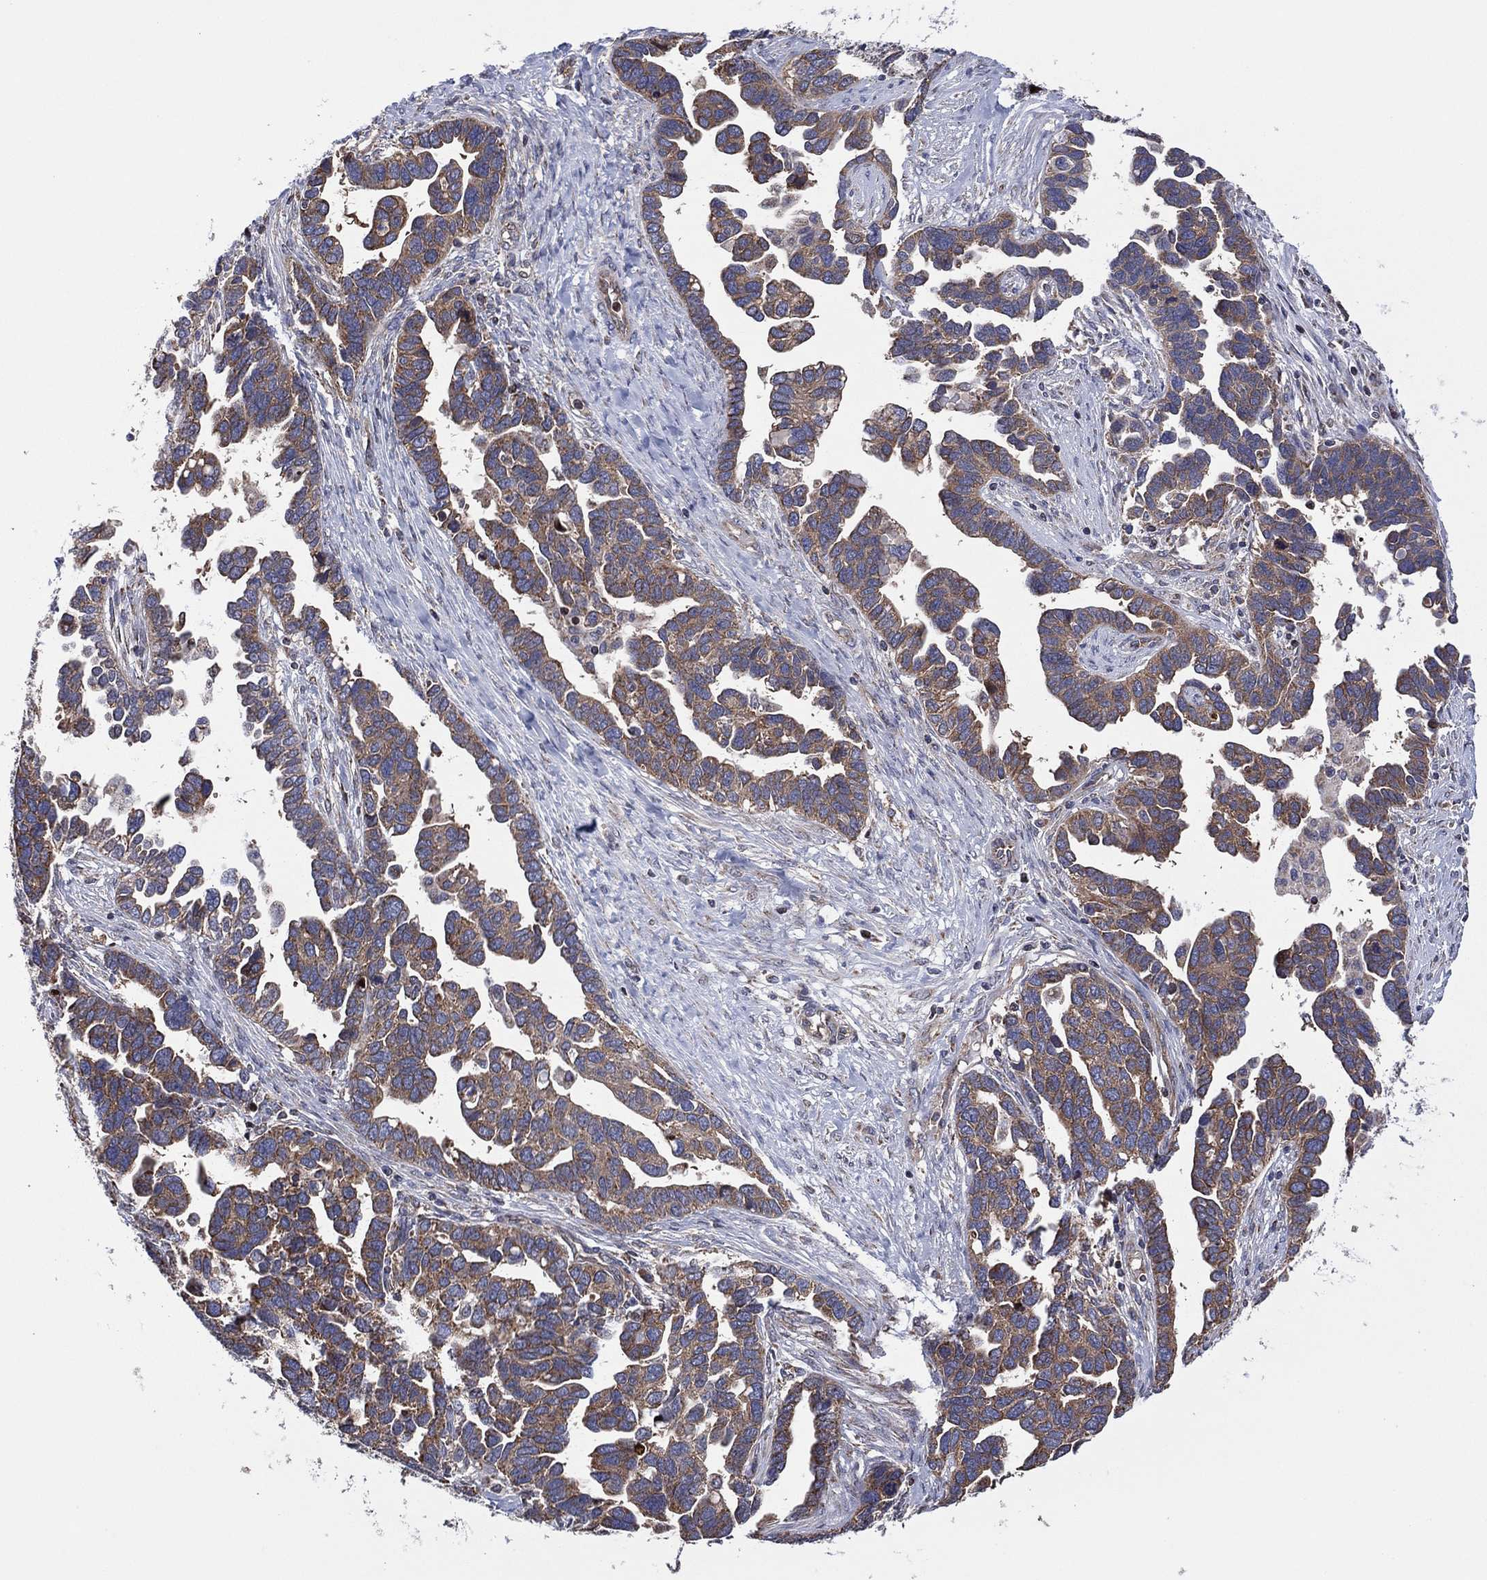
{"staining": {"intensity": "weak", "quantity": "25%-75%", "location": "cytoplasmic/membranous"}, "tissue": "ovarian cancer", "cell_type": "Tumor cells", "image_type": "cancer", "snomed": [{"axis": "morphology", "description": "Cystadenocarcinoma, serous, NOS"}, {"axis": "topography", "description": "Ovary"}], "caption": "Ovarian cancer (serous cystadenocarcinoma) tissue displays weak cytoplasmic/membranous staining in about 25%-75% of tumor cells, visualized by immunohistochemistry. (Brightfield microscopy of DAB IHC at high magnification).", "gene": "PIDD1", "patient": {"sex": "female", "age": 54}}